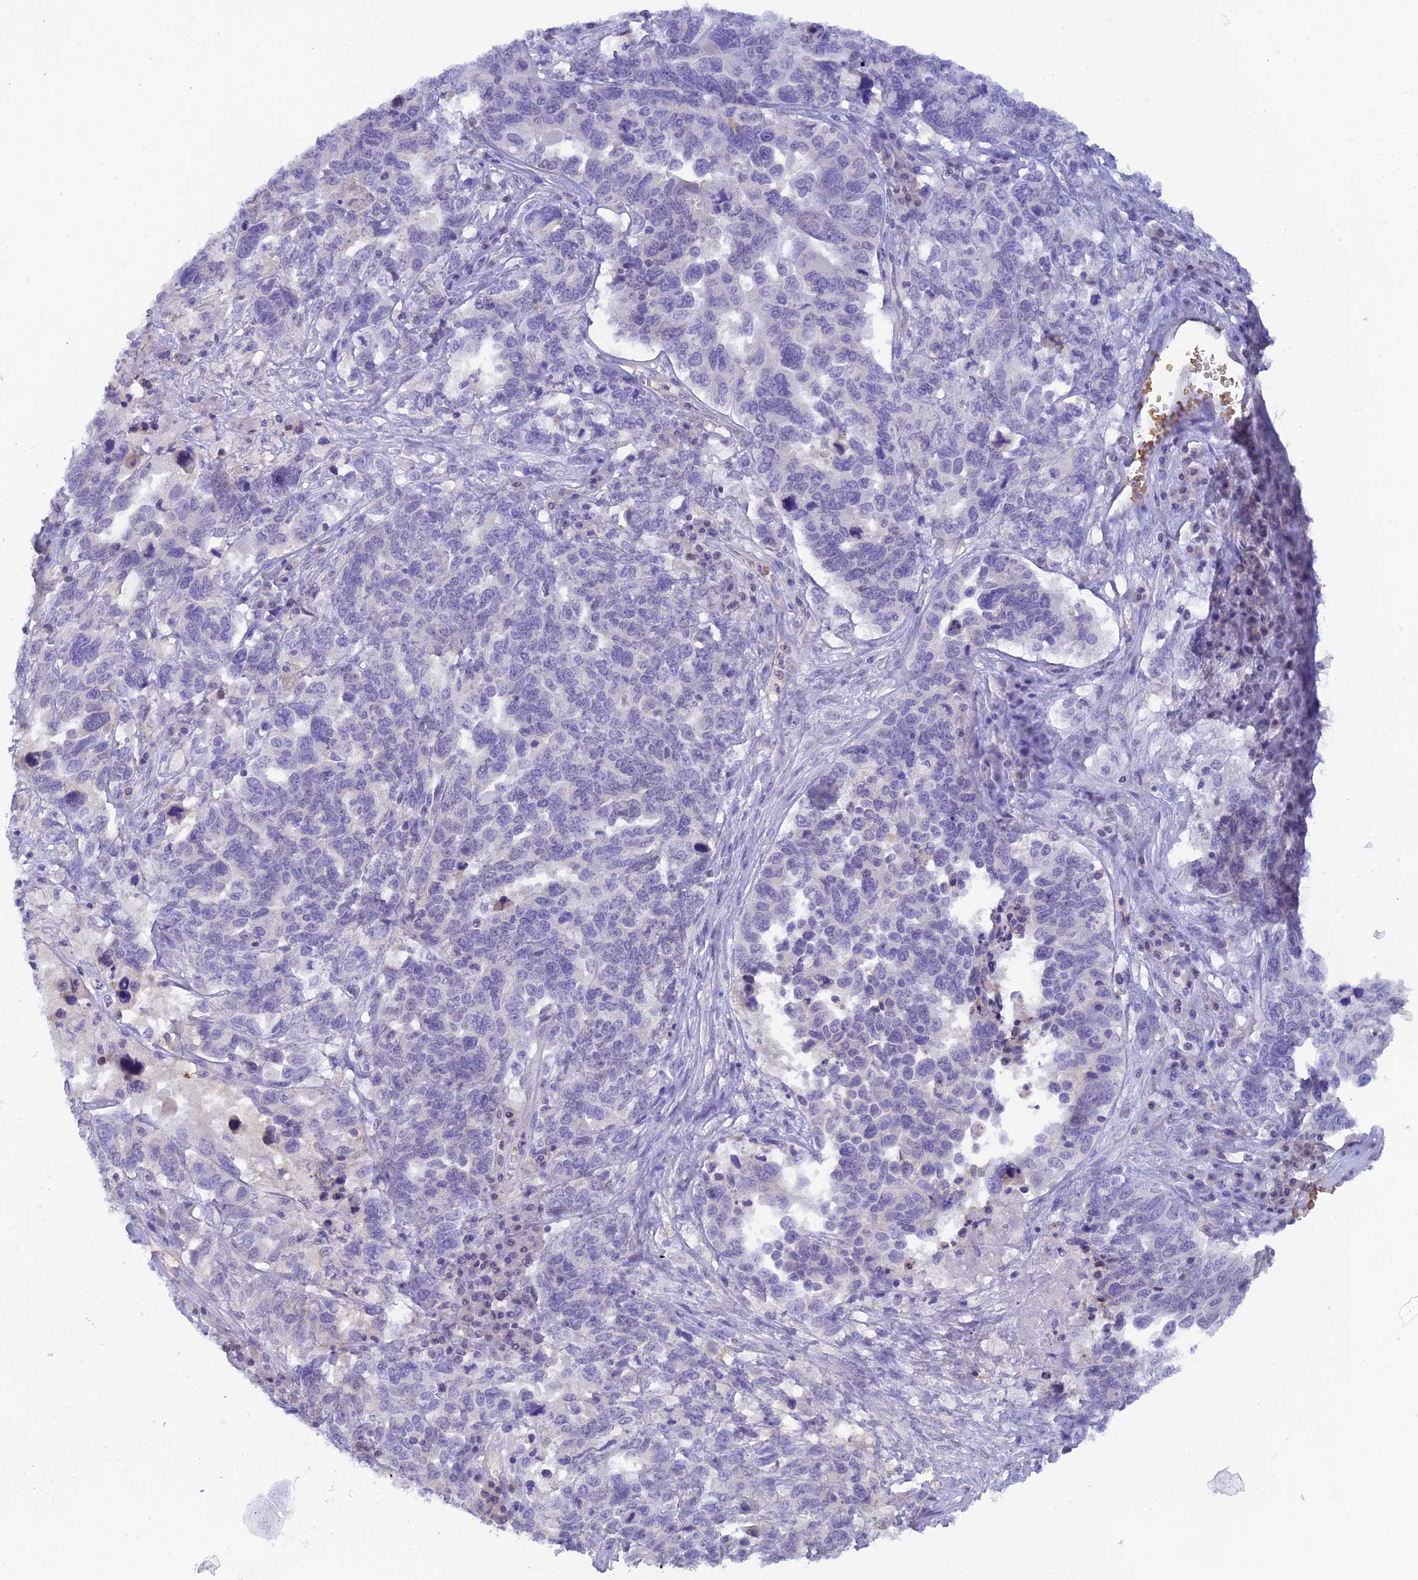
{"staining": {"intensity": "negative", "quantity": "none", "location": "none"}, "tissue": "ovarian cancer", "cell_type": "Tumor cells", "image_type": "cancer", "snomed": [{"axis": "morphology", "description": "Carcinoma, endometroid"}, {"axis": "topography", "description": "Ovary"}], "caption": "DAB immunohistochemical staining of ovarian cancer (endometroid carcinoma) exhibits no significant positivity in tumor cells.", "gene": "HDHD2", "patient": {"sex": "female", "age": 62}}